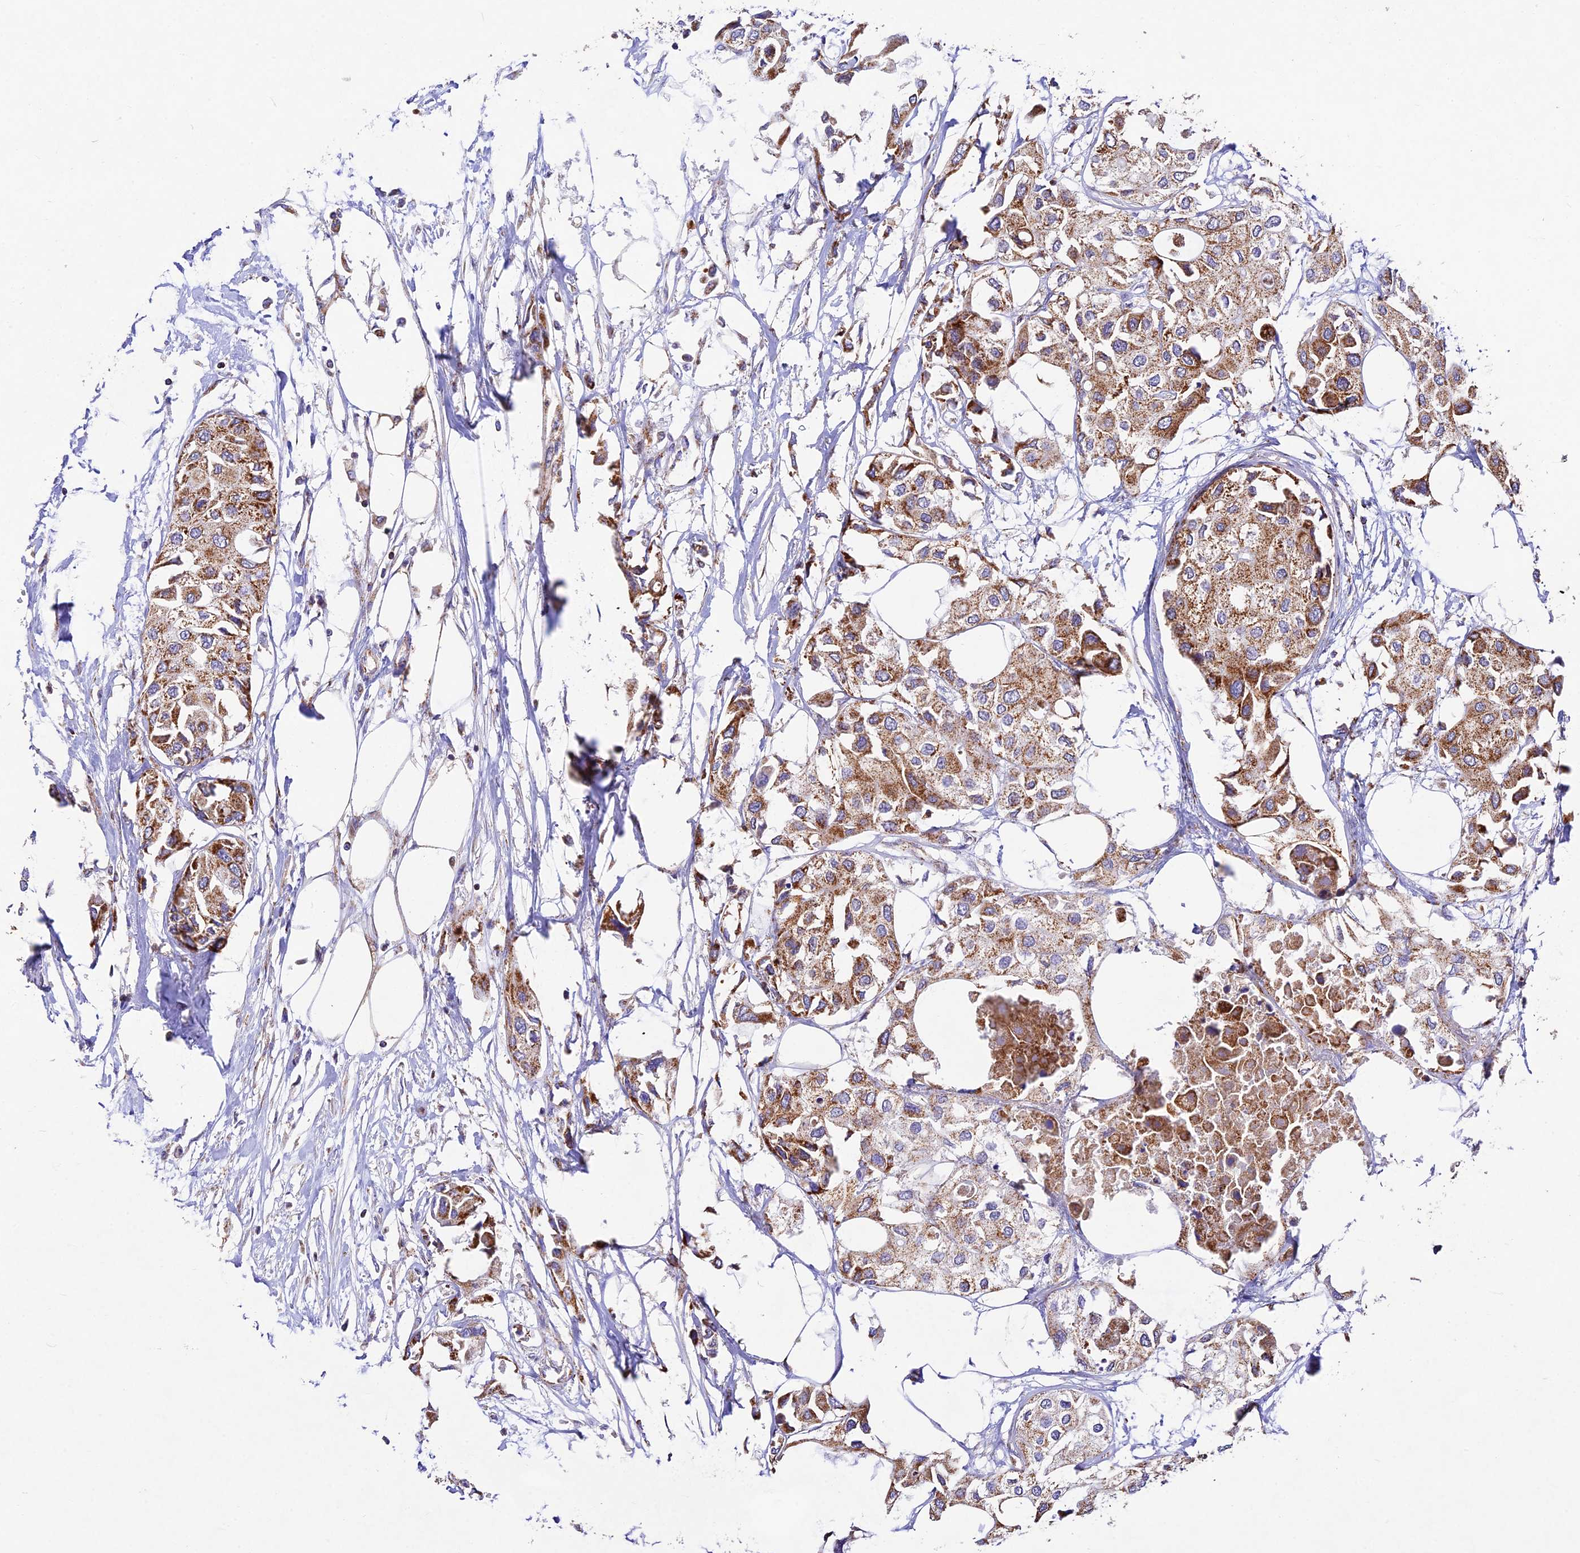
{"staining": {"intensity": "moderate", "quantity": ">75%", "location": "cytoplasmic/membranous"}, "tissue": "urothelial cancer", "cell_type": "Tumor cells", "image_type": "cancer", "snomed": [{"axis": "morphology", "description": "Urothelial carcinoma, High grade"}, {"axis": "topography", "description": "Urinary bladder"}], "caption": "Immunohistochemical staining of urothelial cancer reveals moderate cytoplasmic/membranous protein staining in about >75% of tumor cells. (DAB = brown stain, brightfield microscopy at high magnification).", "gene": "KHDC3L", "patient": {"sex": "male", "age": 64}}